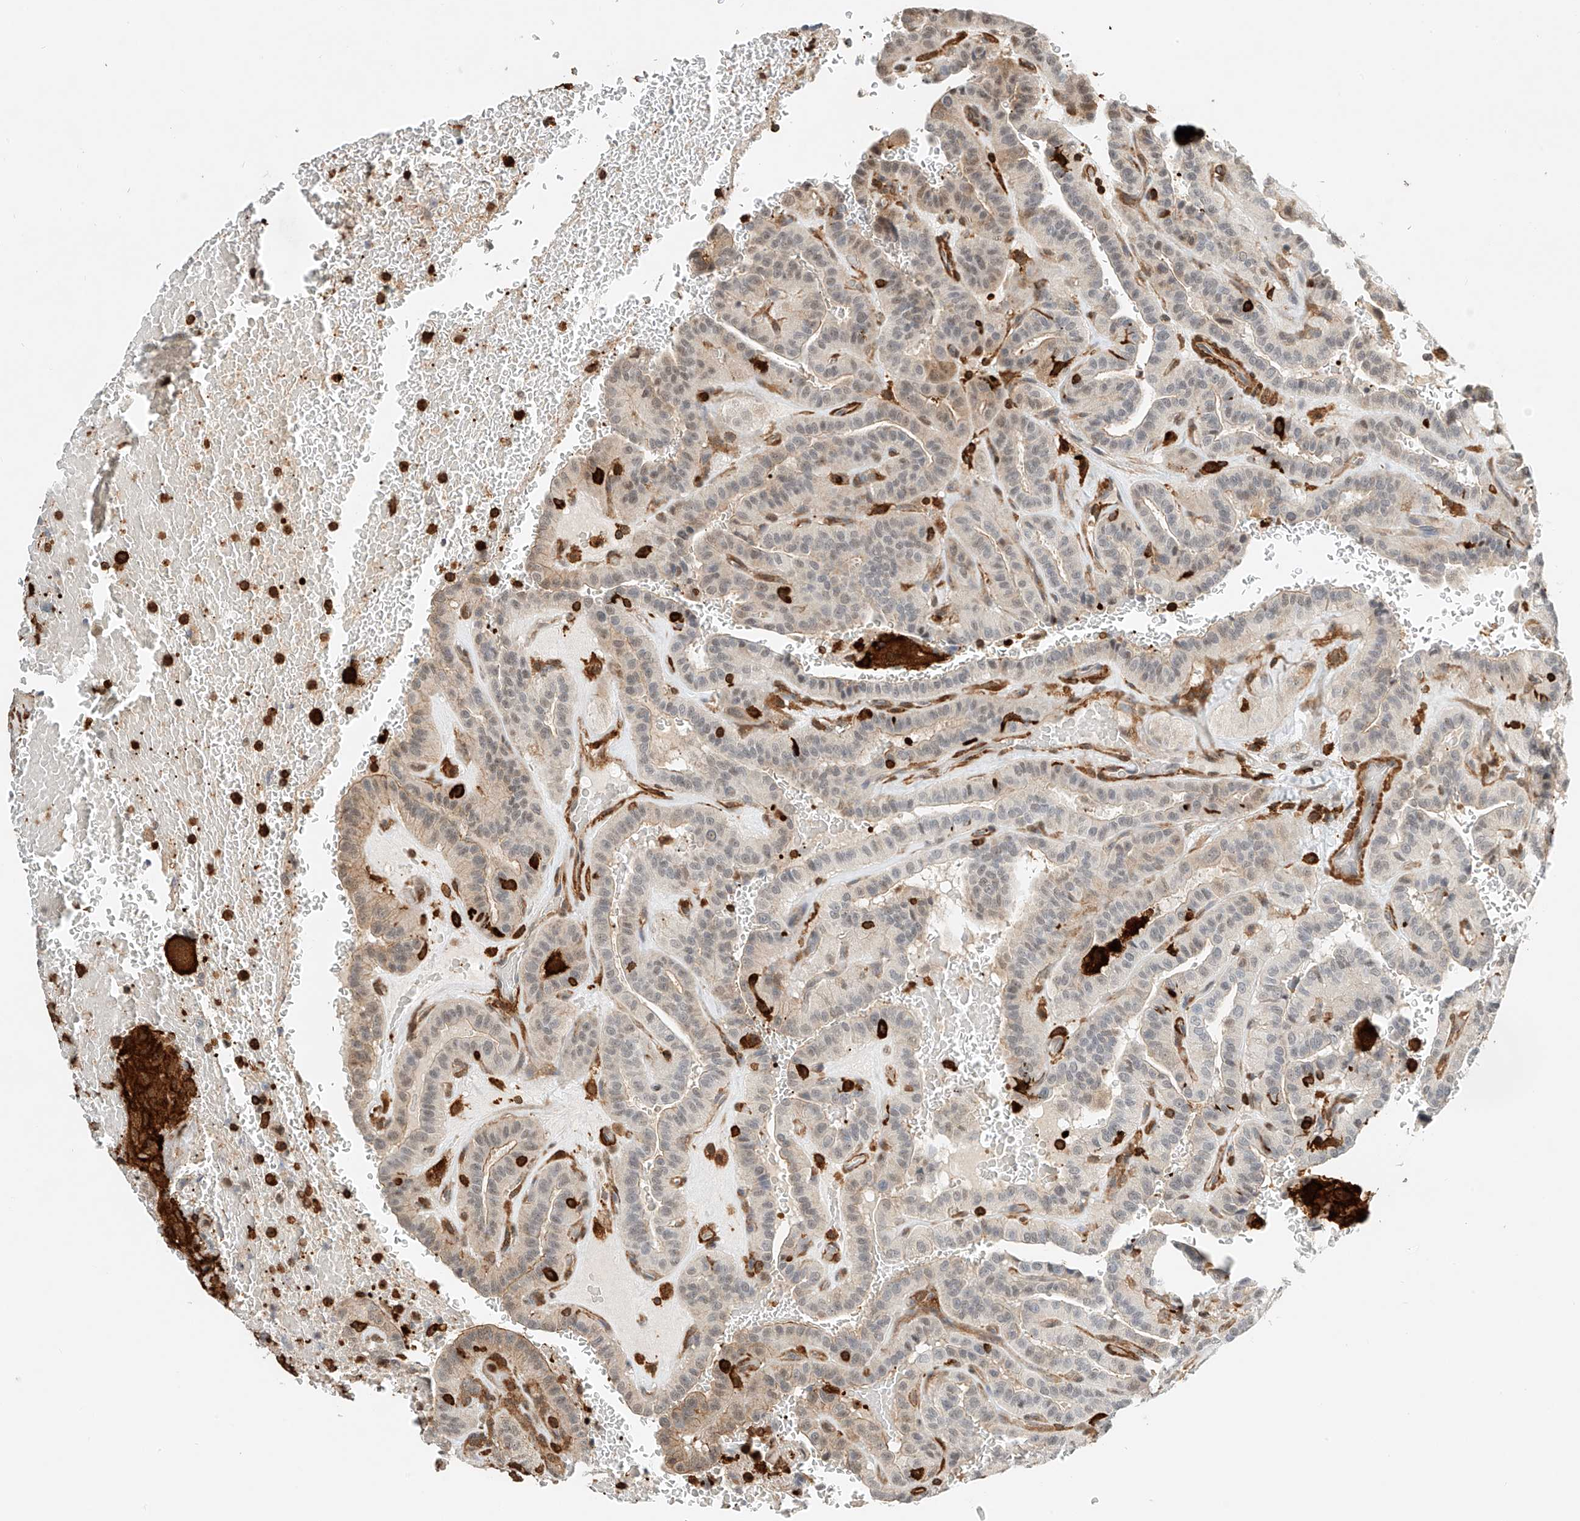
{"staining": {"intensity": "weak", "quantity": "25%-75%", "location": "cytoplasmic/membranous,nuclear"}, "tissue": "thyroid cancer", "cell_type": "Tumor cells", "image_type": "cancer", "snomed": [{"axis": "morphology", "description": "Papillary adenocarcinoma, NOS"}, {"axis": "topography", "description": "Thyroid gland"}], "caption": "Thyroid cancer (papillary adenocarcinoma) stained with immunohistochemistry (IHC) displays weak cytoplasmic/membranous and nuclear staining in approximately 25%-75% of tumor cells.", "gene": "MICAL1", "patient": {"sex": "male", "age": 77}}